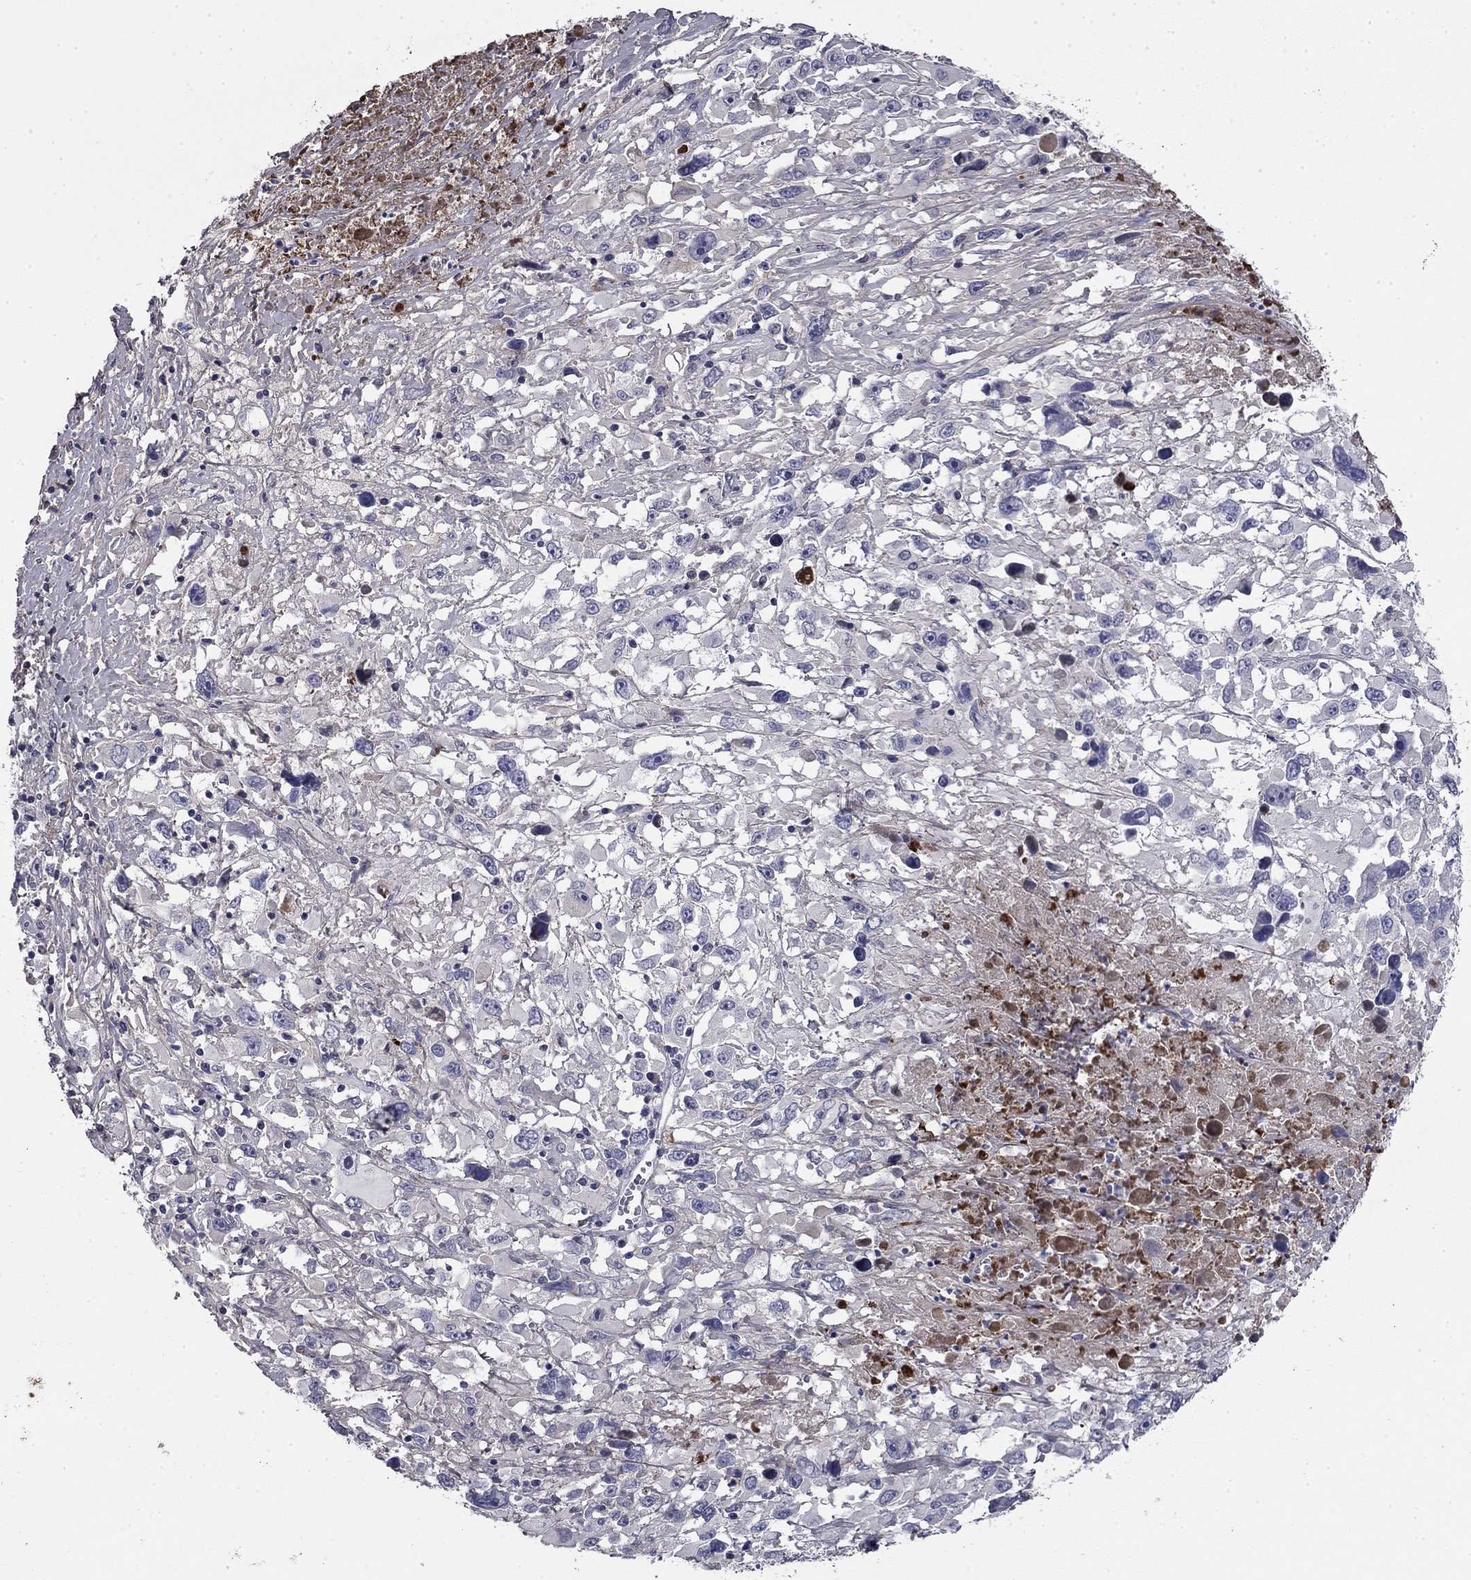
{"staining": {"intensity": "negative", "quantity": "none", "location": "none"}, "tissue": "melanoma", "cell_type": "Tumor cells", "image_type": "cancer", "snomed": [{"axis": "morphology", "description": "Malignant melanoma, Metastatic site"}, {"axis": "topography", "description": "Soft tissue"}], "caption": "An IHC micrograph of malignant melanoma (metastatic site) is shown. There is no staining in tumor cells of malignant melanoma (metastatic site).", "gene": "COL2A1", "patient": {"sex": "male", "age": 50}}